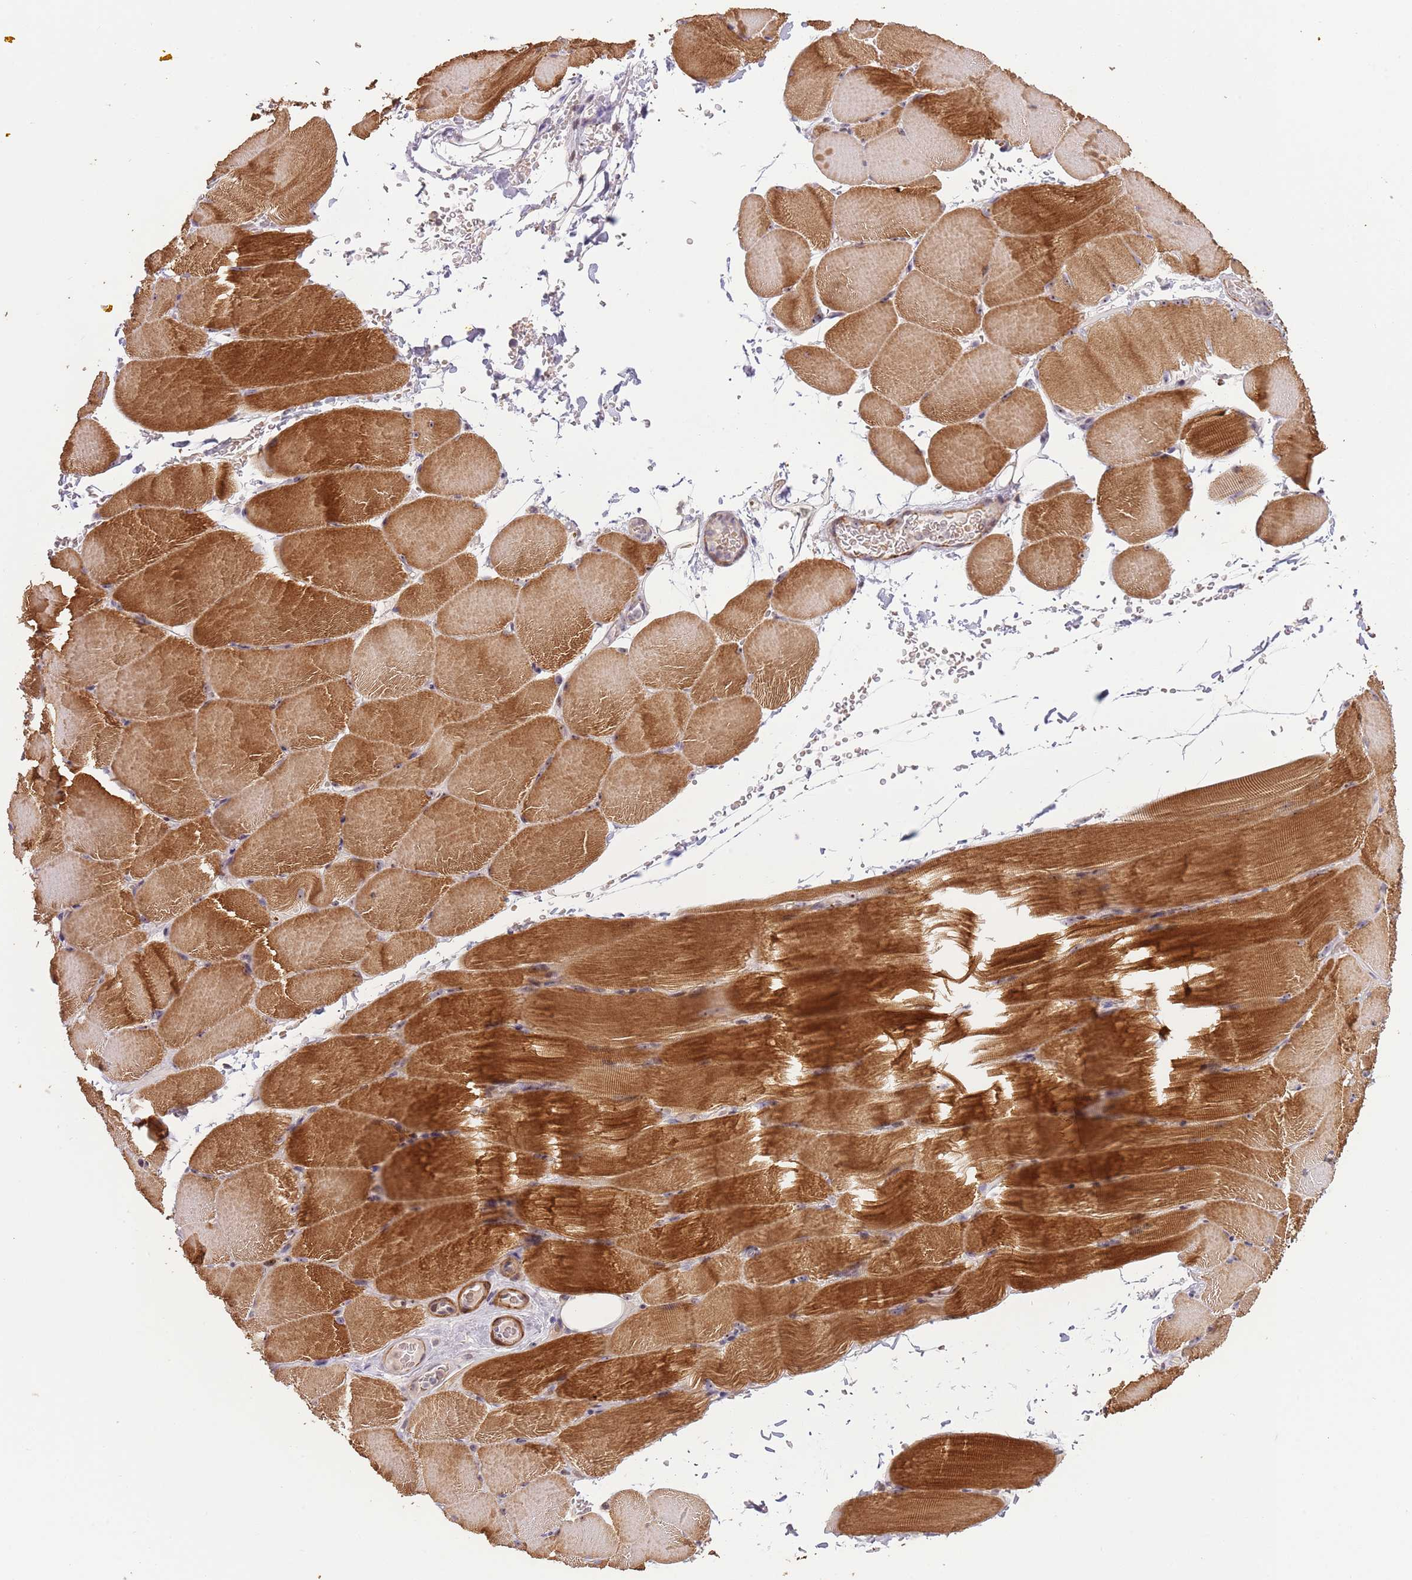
{"staining": {"intensity": "strong", "quantity": "25%-75%", "location": "cytoplasmic/membranous"}, "tissue": "skeletal muscle", "cell_type": "Myocytes", "image_type": "normal", "snomed": [{"axis": "morphology", "description": "Normal tissue, NOS"}, {"axis": "topography", "description": "Skeletal muscle"}, {"axis": "topography", "description": "Parathyroid gland"}], "caption": "An IHC photomicrograph of benign tissue is shown. Protein staining in brown labels strong cytoplasmic/membranous positivity in skeletal muscle within myocytes.", "gene": "ADTRP", "patient": {"sex": "female", "age": 37}}